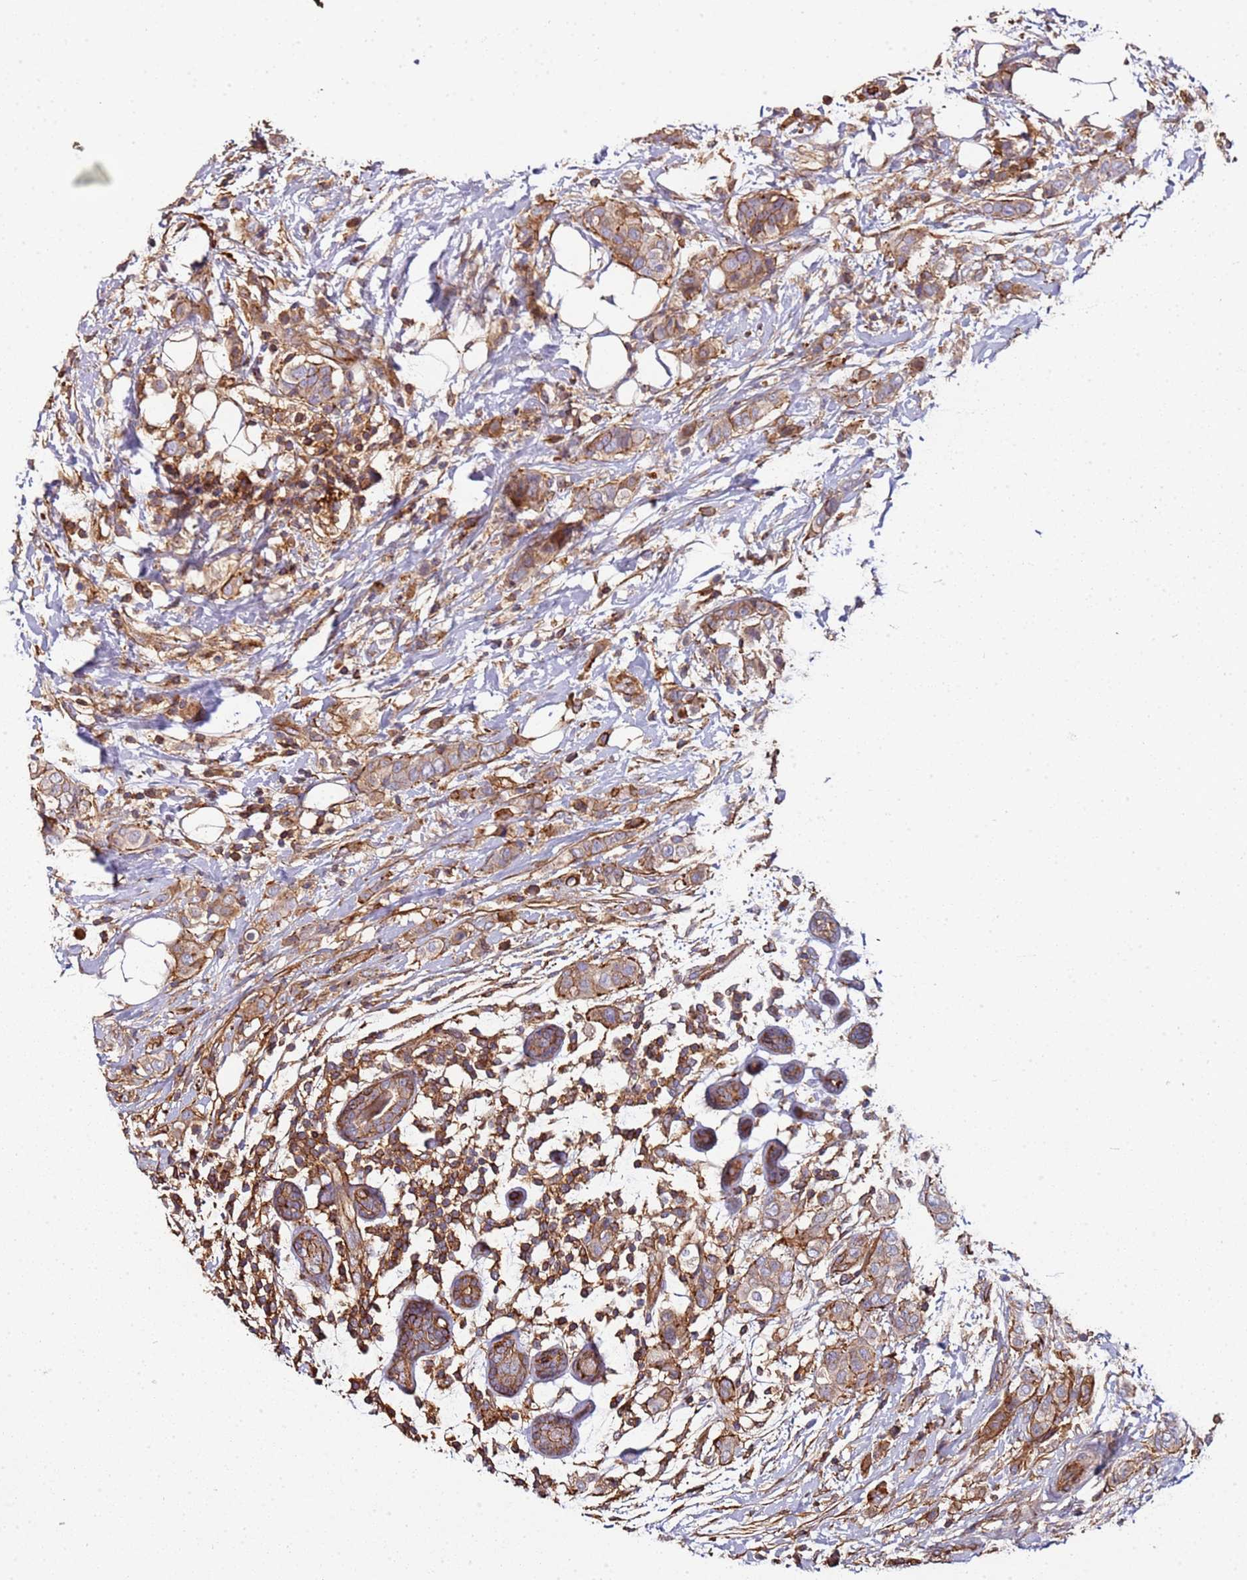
{"staining": {"intensity": "moderate", "quantity": ">75%", "location": "cytoplasmic/membranous"}, "tissue": "breast cancer", "cell_type": "Tumor cells", "image_type": "cancer", "snomed": [{"axis": "morphology", "description": "Lobular carcinoma"}, {"axis": "topography", "description": "Breast"}], "caption": "Lobular carcinoma (breast) stained with a protein marker demonstrates moderate staining in tumor cells.", "gene": "CYP2U1", "patient": {"sex": "female", "age": 51}}